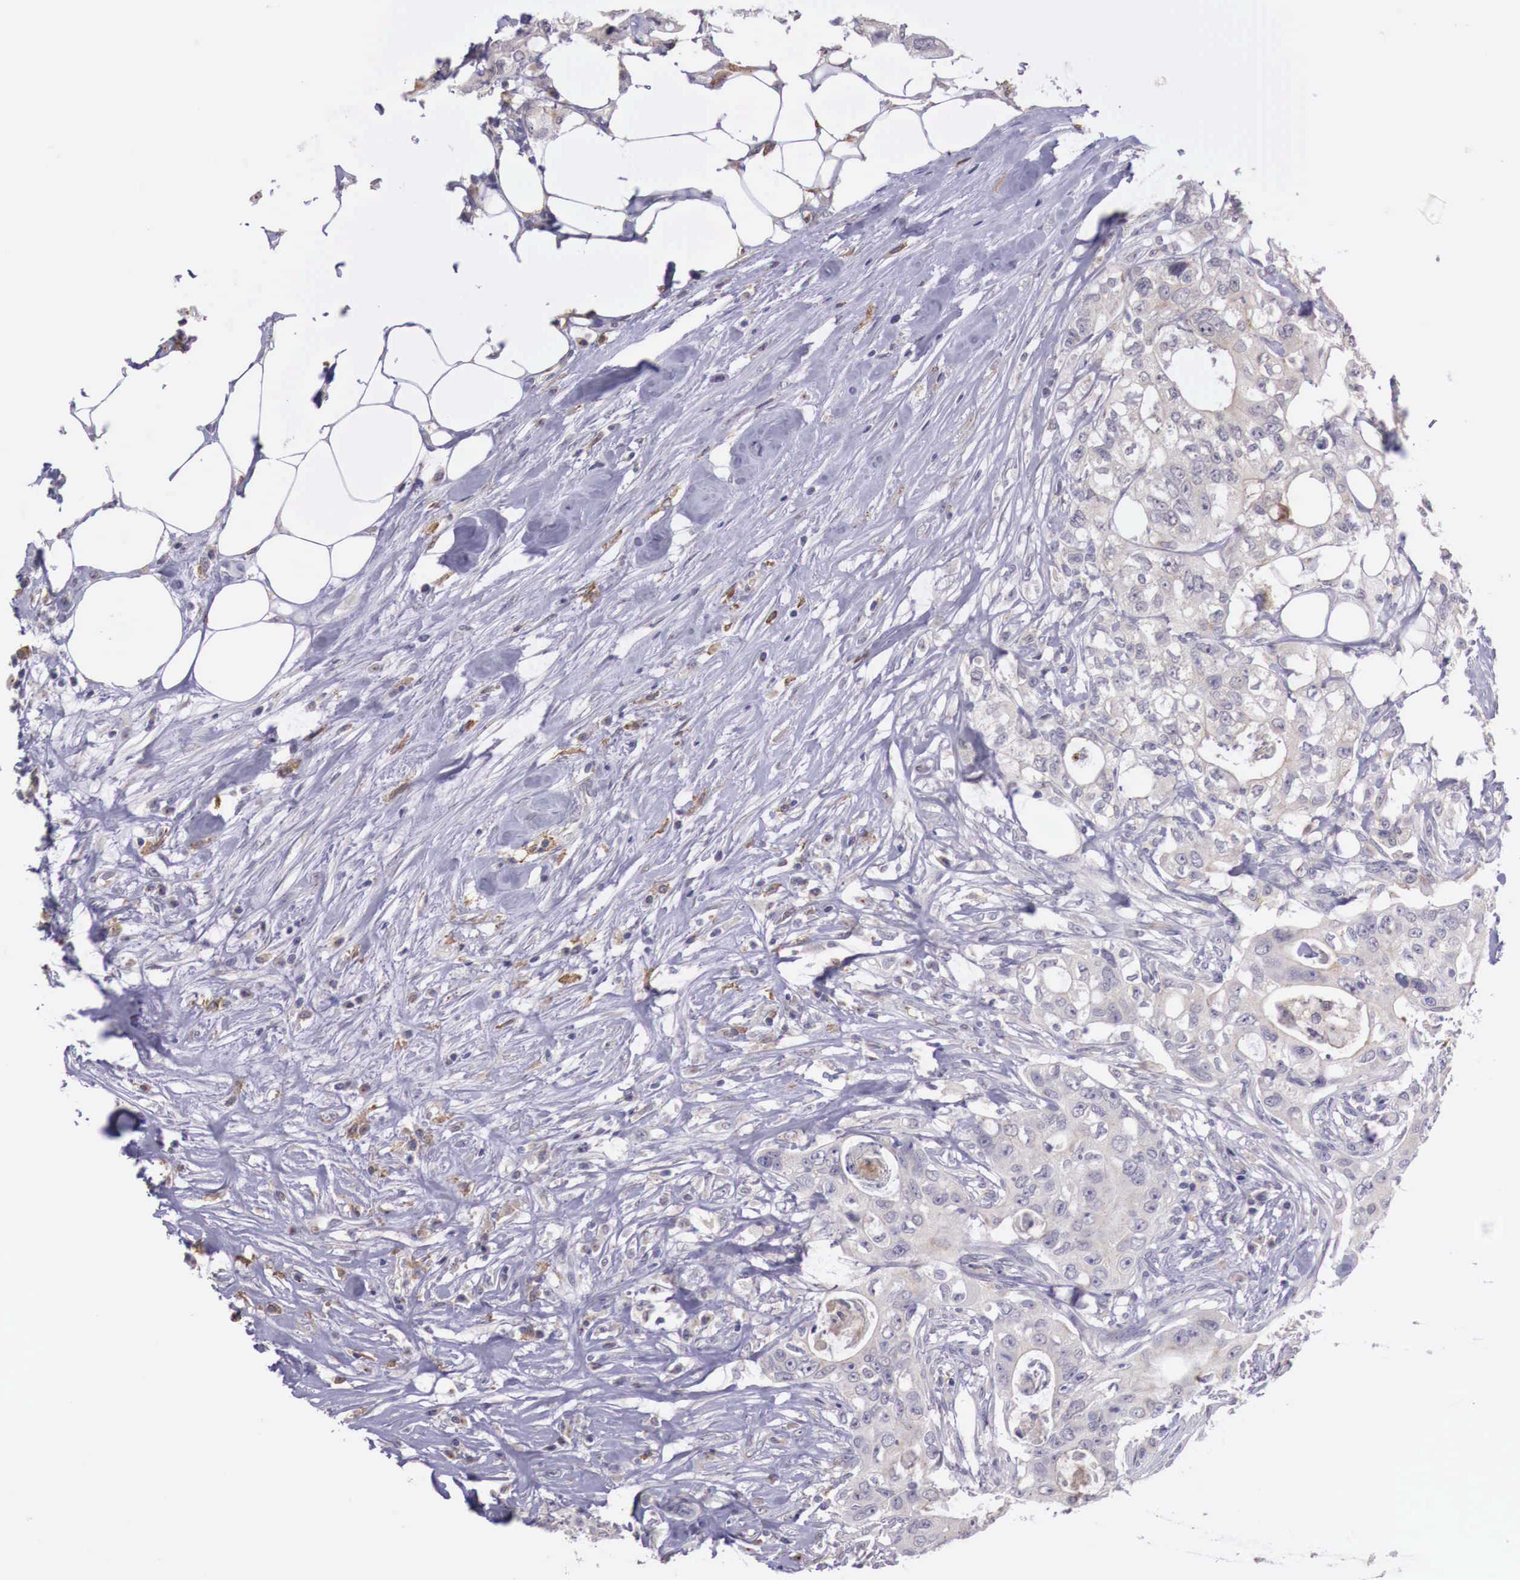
{"staining": {"intensity": "weak", "quantity": "<25%", "location": "cytoplasmic/membranous"}, "tissue": "colorectal cancer", "cell_type": "Tumor cells", "image_type": "cancer", "snomed": [{"axis": "morphology", "description": "Adenocarcinoma, NOS"}, {"axis": "topography", "description": "Rectum"}], "caption": "Immunohistochemistry (IHC) of colorectal adenocarcinoma demonstrates no expression in tumor cells.", "gene": "CHRDL1", "patient": {"sex": "female", "age": 57}}